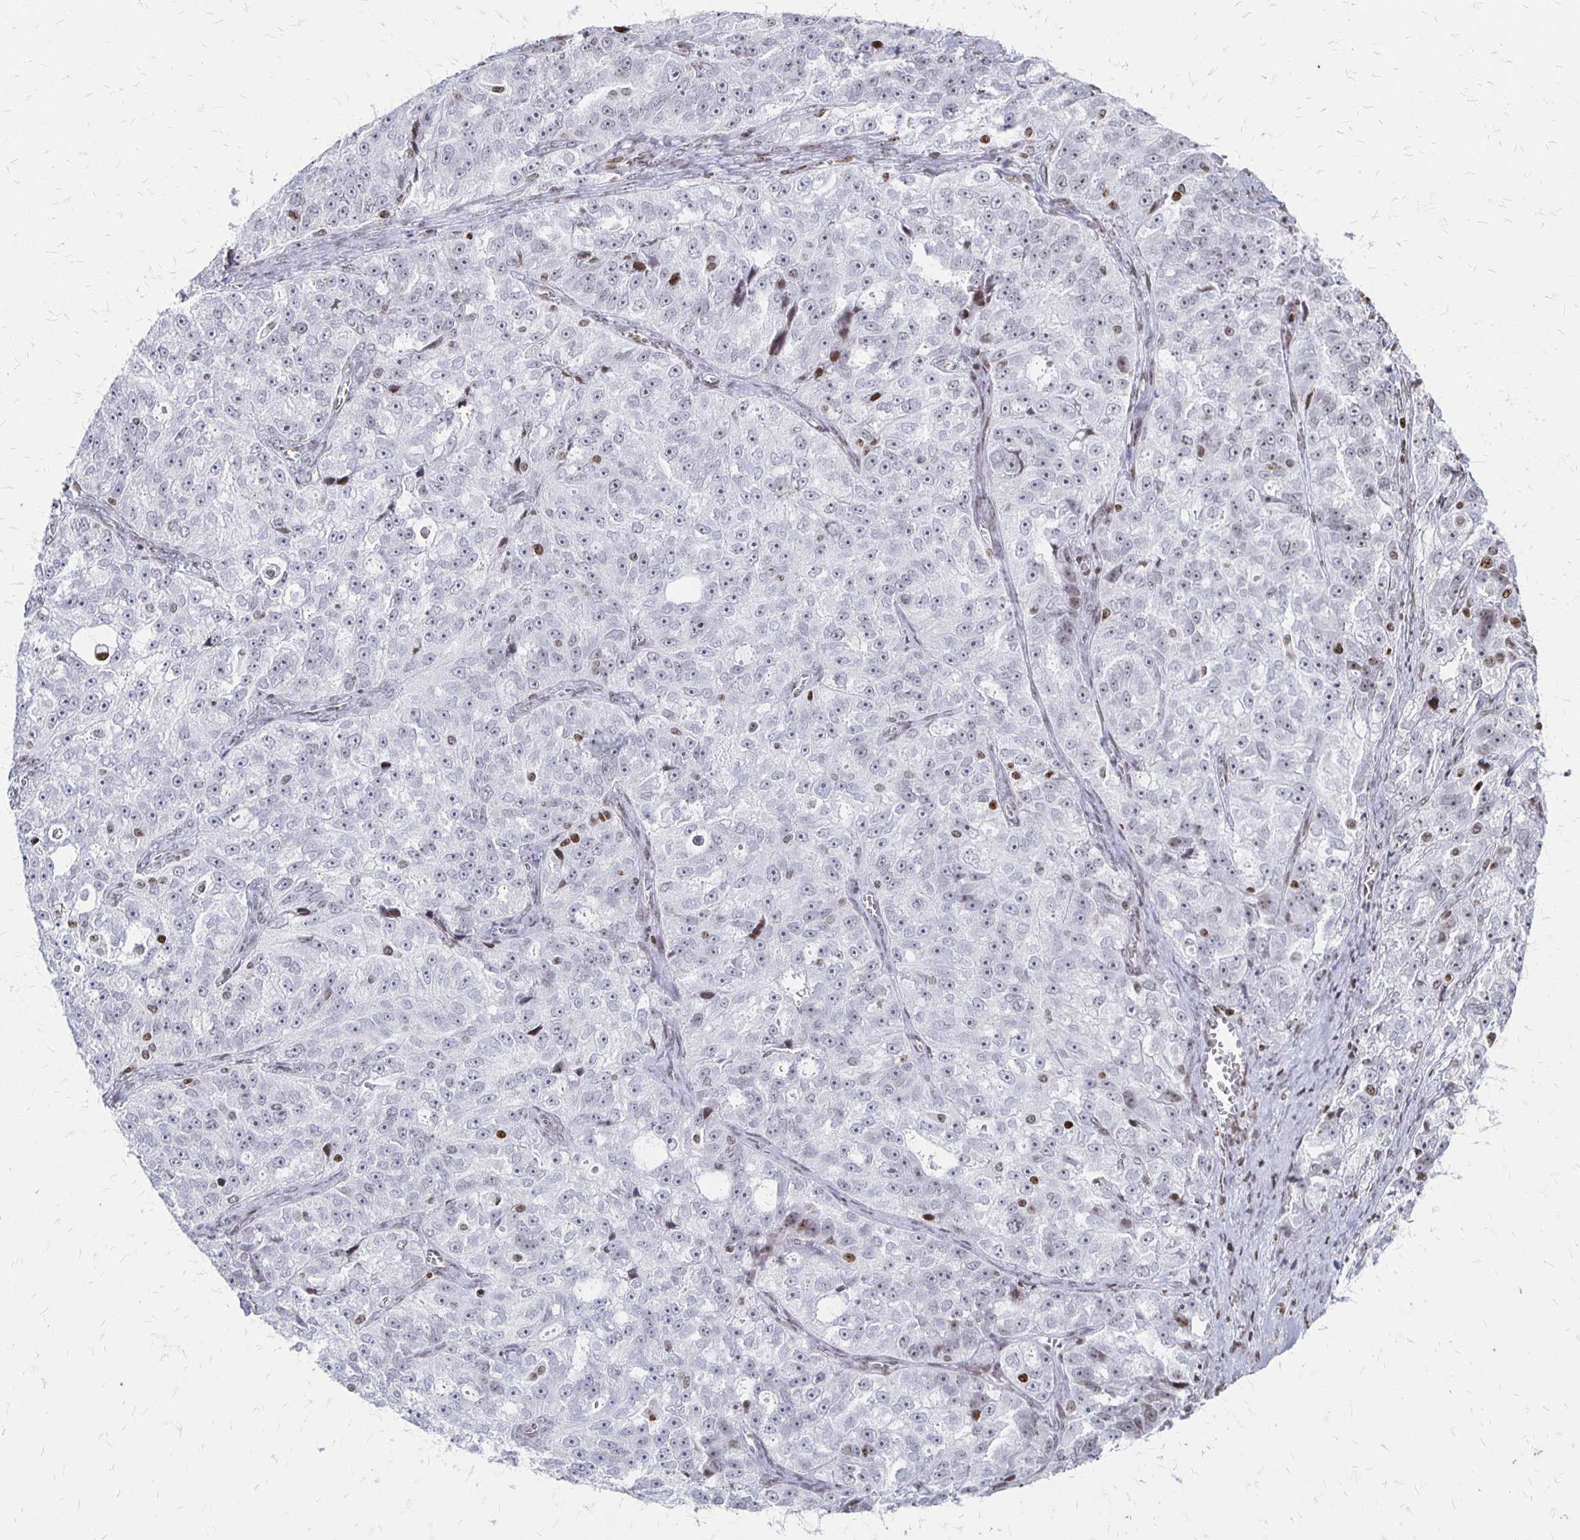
{"staining": {"intensity": "weak", "quantity": "<25%", "location": "nuclear"}, "tissue": "ovarian cancer", "cell_type": "Tumor cells", "image_type": "cancer", "snomed": [{"axis": "morphology", "description": "Cystadenocarcinoma, serous, NOS"}, {"axis": "topography", "description": "Ovary"}], "caption": "Ovarian serous cystadenocarcinoma was stained to show a protein in brown. There is no significant expression in tumor cells.", "gene": "ZNF280C", "patient": {"sex": "female", "age": 51}}